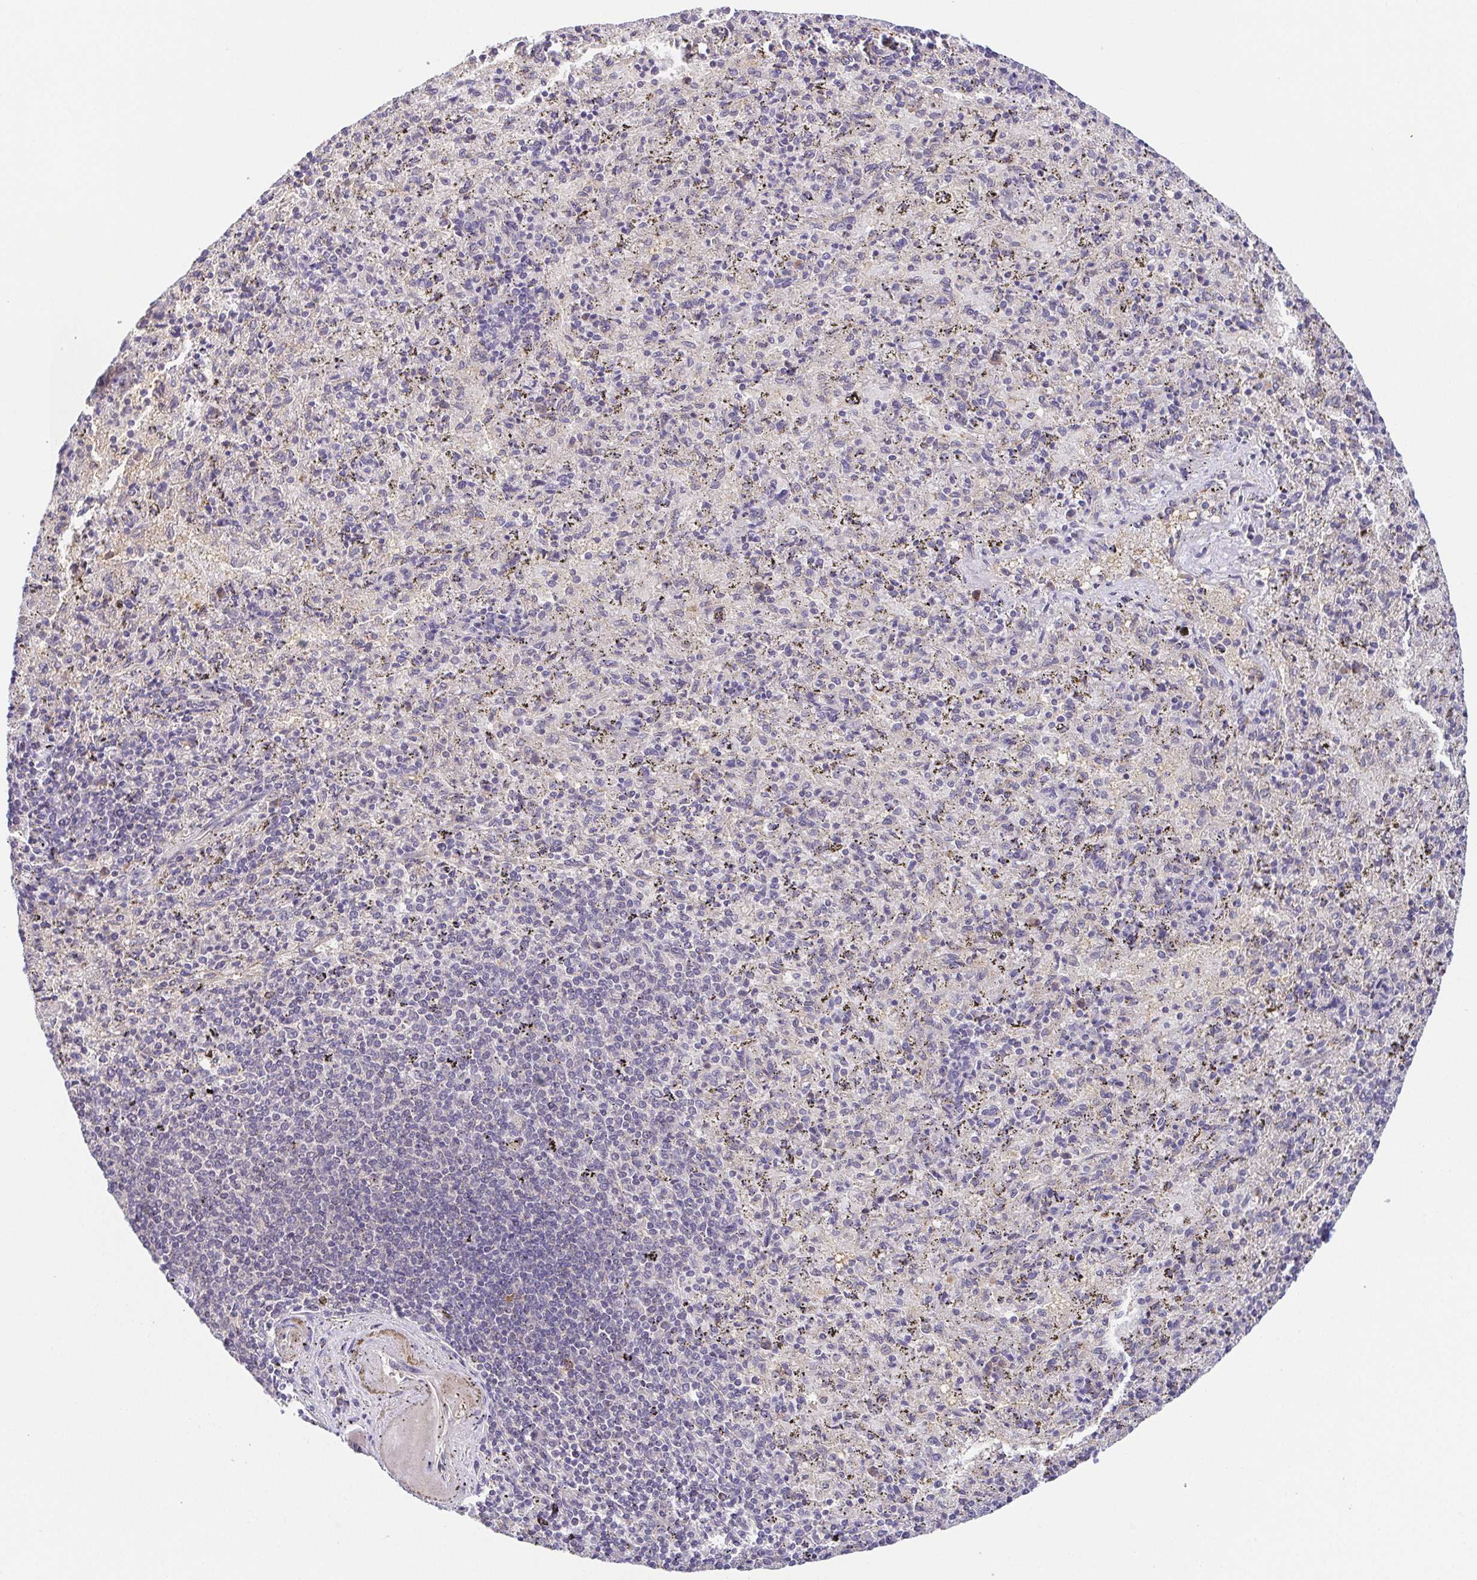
{"staining": {"intensity": "negative", "quantity": "none", "location": "none"}, "tissue": "spleen", "cell_type": "Cells in red pulp", "image_type": "normal", "snomed": [{"axis": "morphology", "description": "Normal tissue, NOS"}, {"axis": "topography", "description": "Spleen"}], "caption": "Immunohistochemistry (IHC) of unremarkable human spleen displays no expression in cells in red pulp.", "gene": "BCL2L1", "patient": {"sex": "male", "age": 57}}